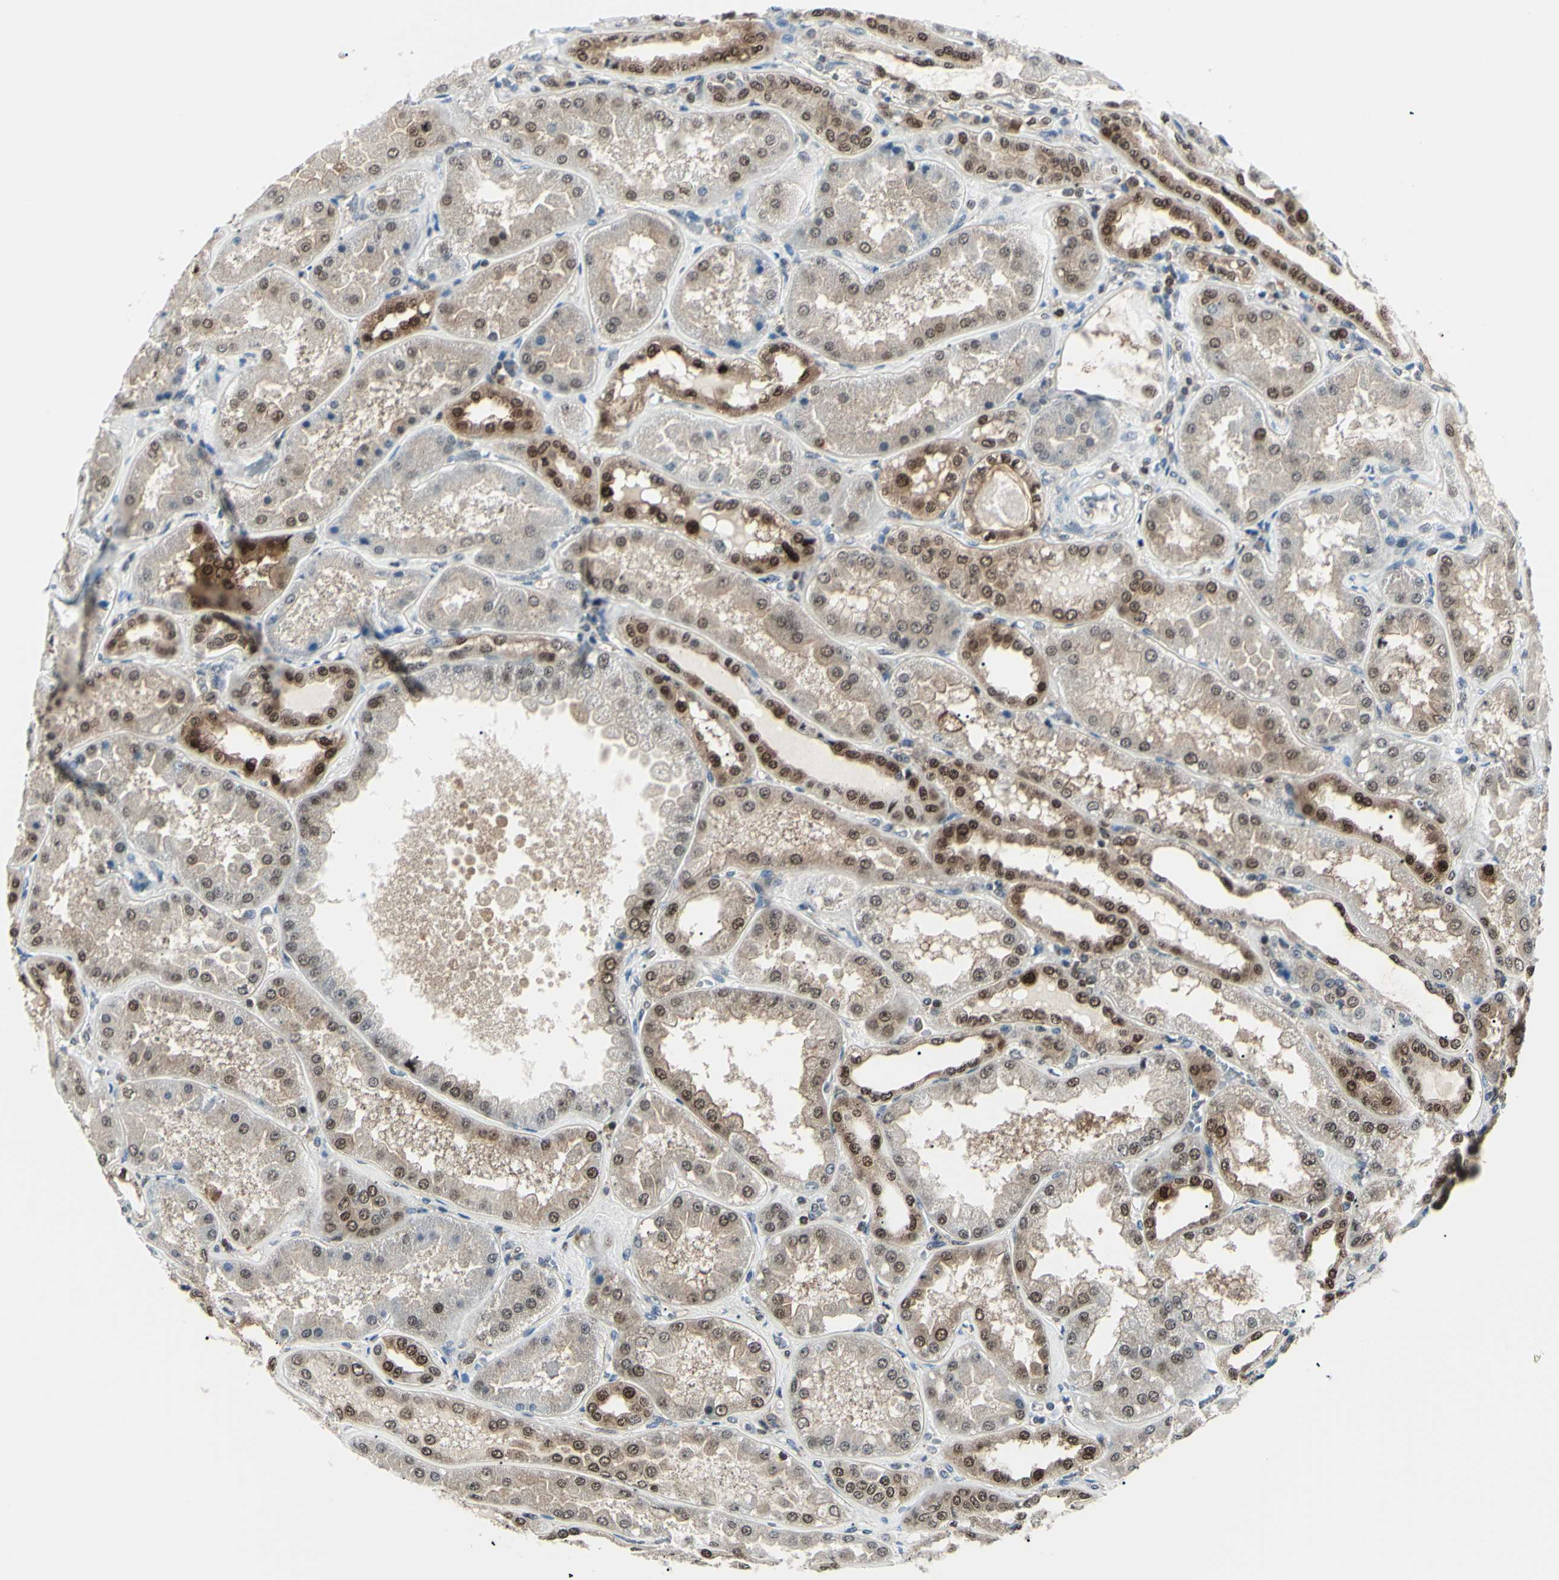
{"staining": {"intensity": "strong", "quantity": "25%-75%", "location": "cytoplasmic/membranous,nuclear"}, "tissue": "kidney", "cell_type": "Cells in glomeruli", "image_type": "normal", "snomed": [{"axis": "morphology", "description": "Normal tissue, NOS"}, {"axis": "topography", "description": "Kidney"}], "caption": "Immunohistochemical staining of normal human kidney reveals strong cytoplasmic/membranous,nuclear protein staining in approximately 25%-75% of cells in glomeruli.", "gene": "PGK1", "patient": {"sex": "female", "age": 56}}